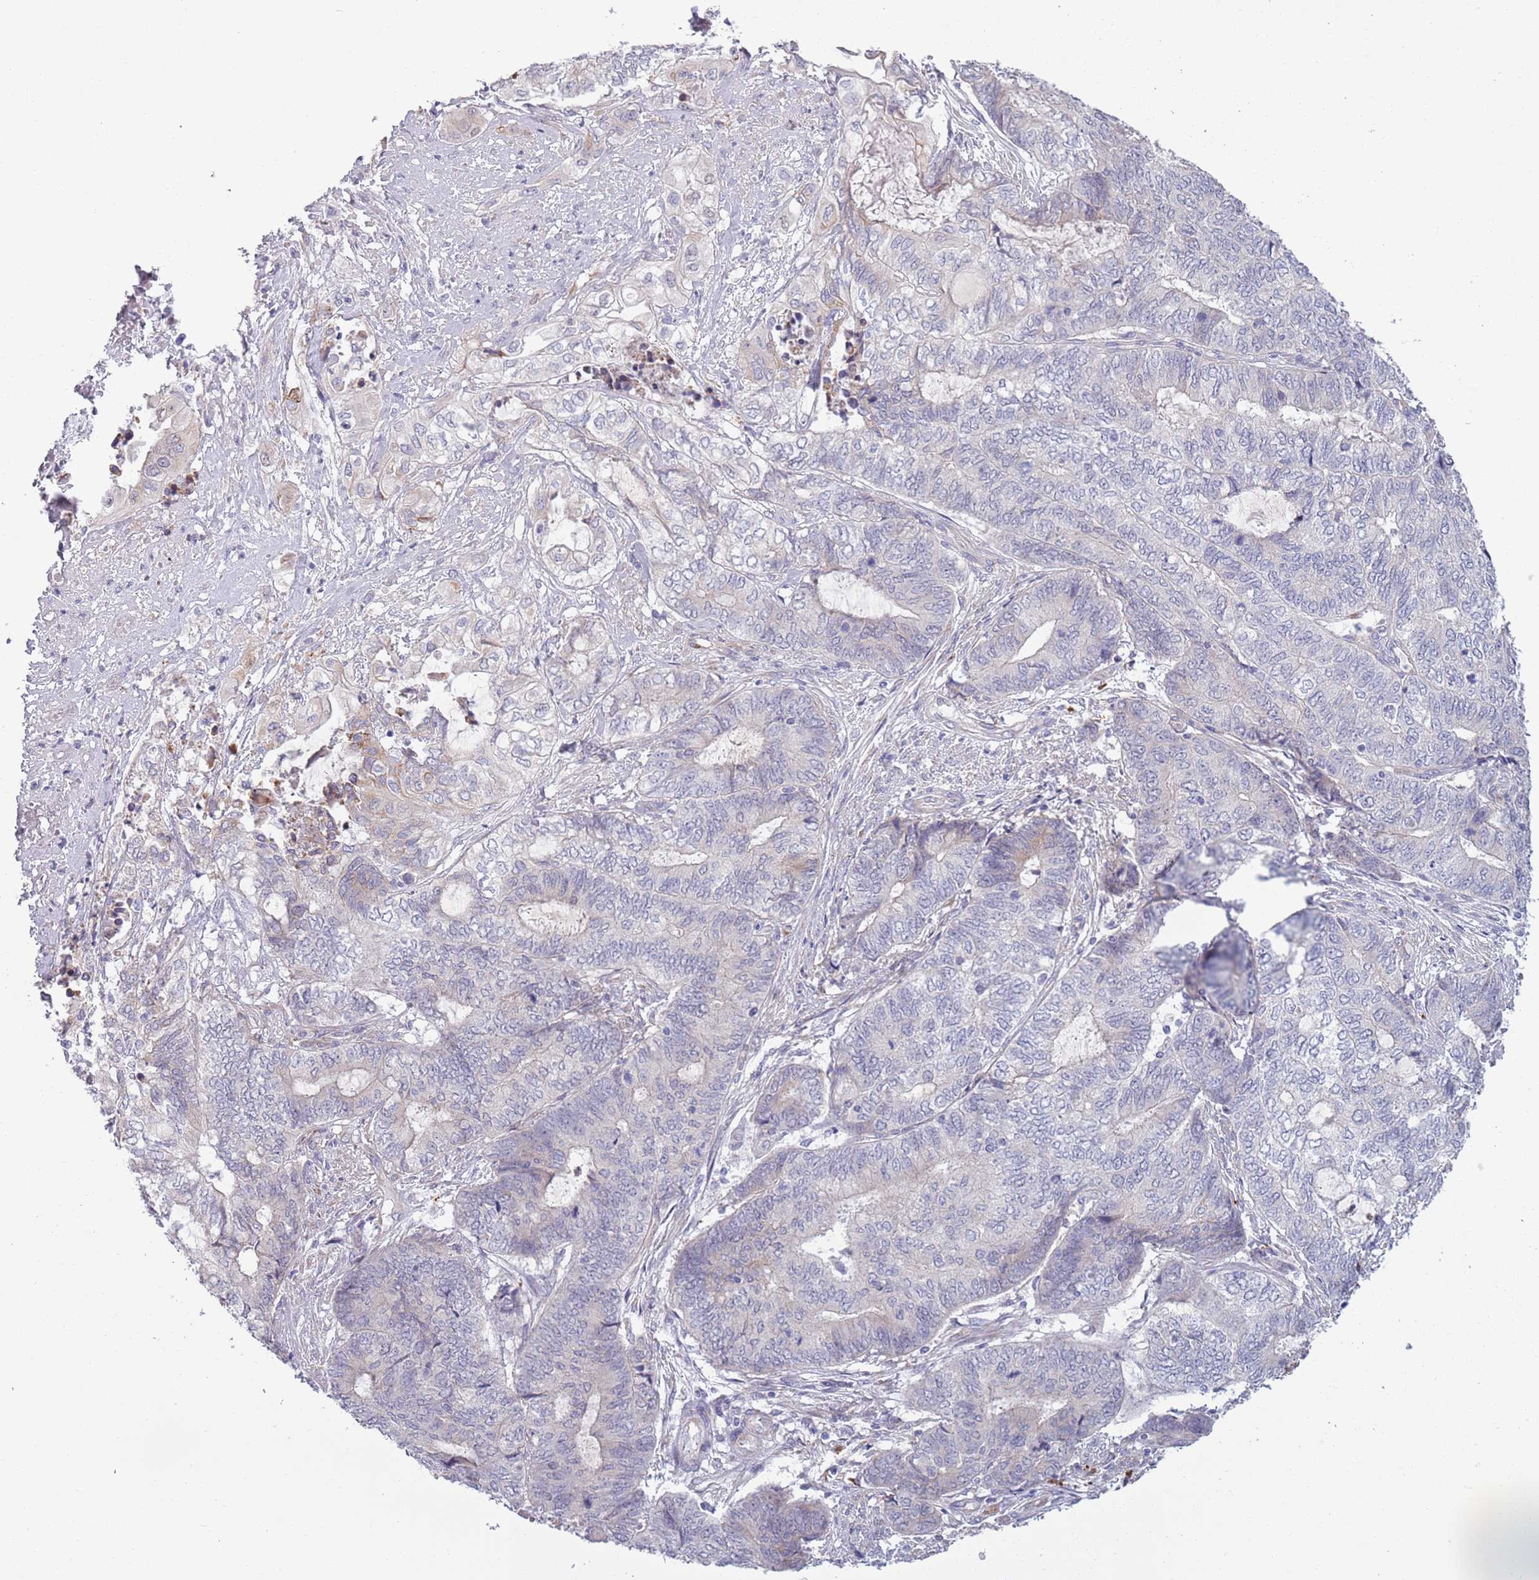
{"staining": {"intensity": "negative", "quantity": "none", "location": "none"}, "tissue": "endometrial cancer", "cell_type": "Tumor cells", "image_type": "cancer", "snomed": [{"axis": "morphology", "description": "Adenocarcinoma, NOS"}, {"axis": "topography", "description": "Uterus"}, {"axis": "topography", "description": "Endometrium"}], "caption": "This is a micrograph of immunohistochemistry staining of endometrial cancer (adenocarcinoma), which shows no expression in tumor cells.", "gene": "LTB", "patient": {"sex": "female", "age": 70}}